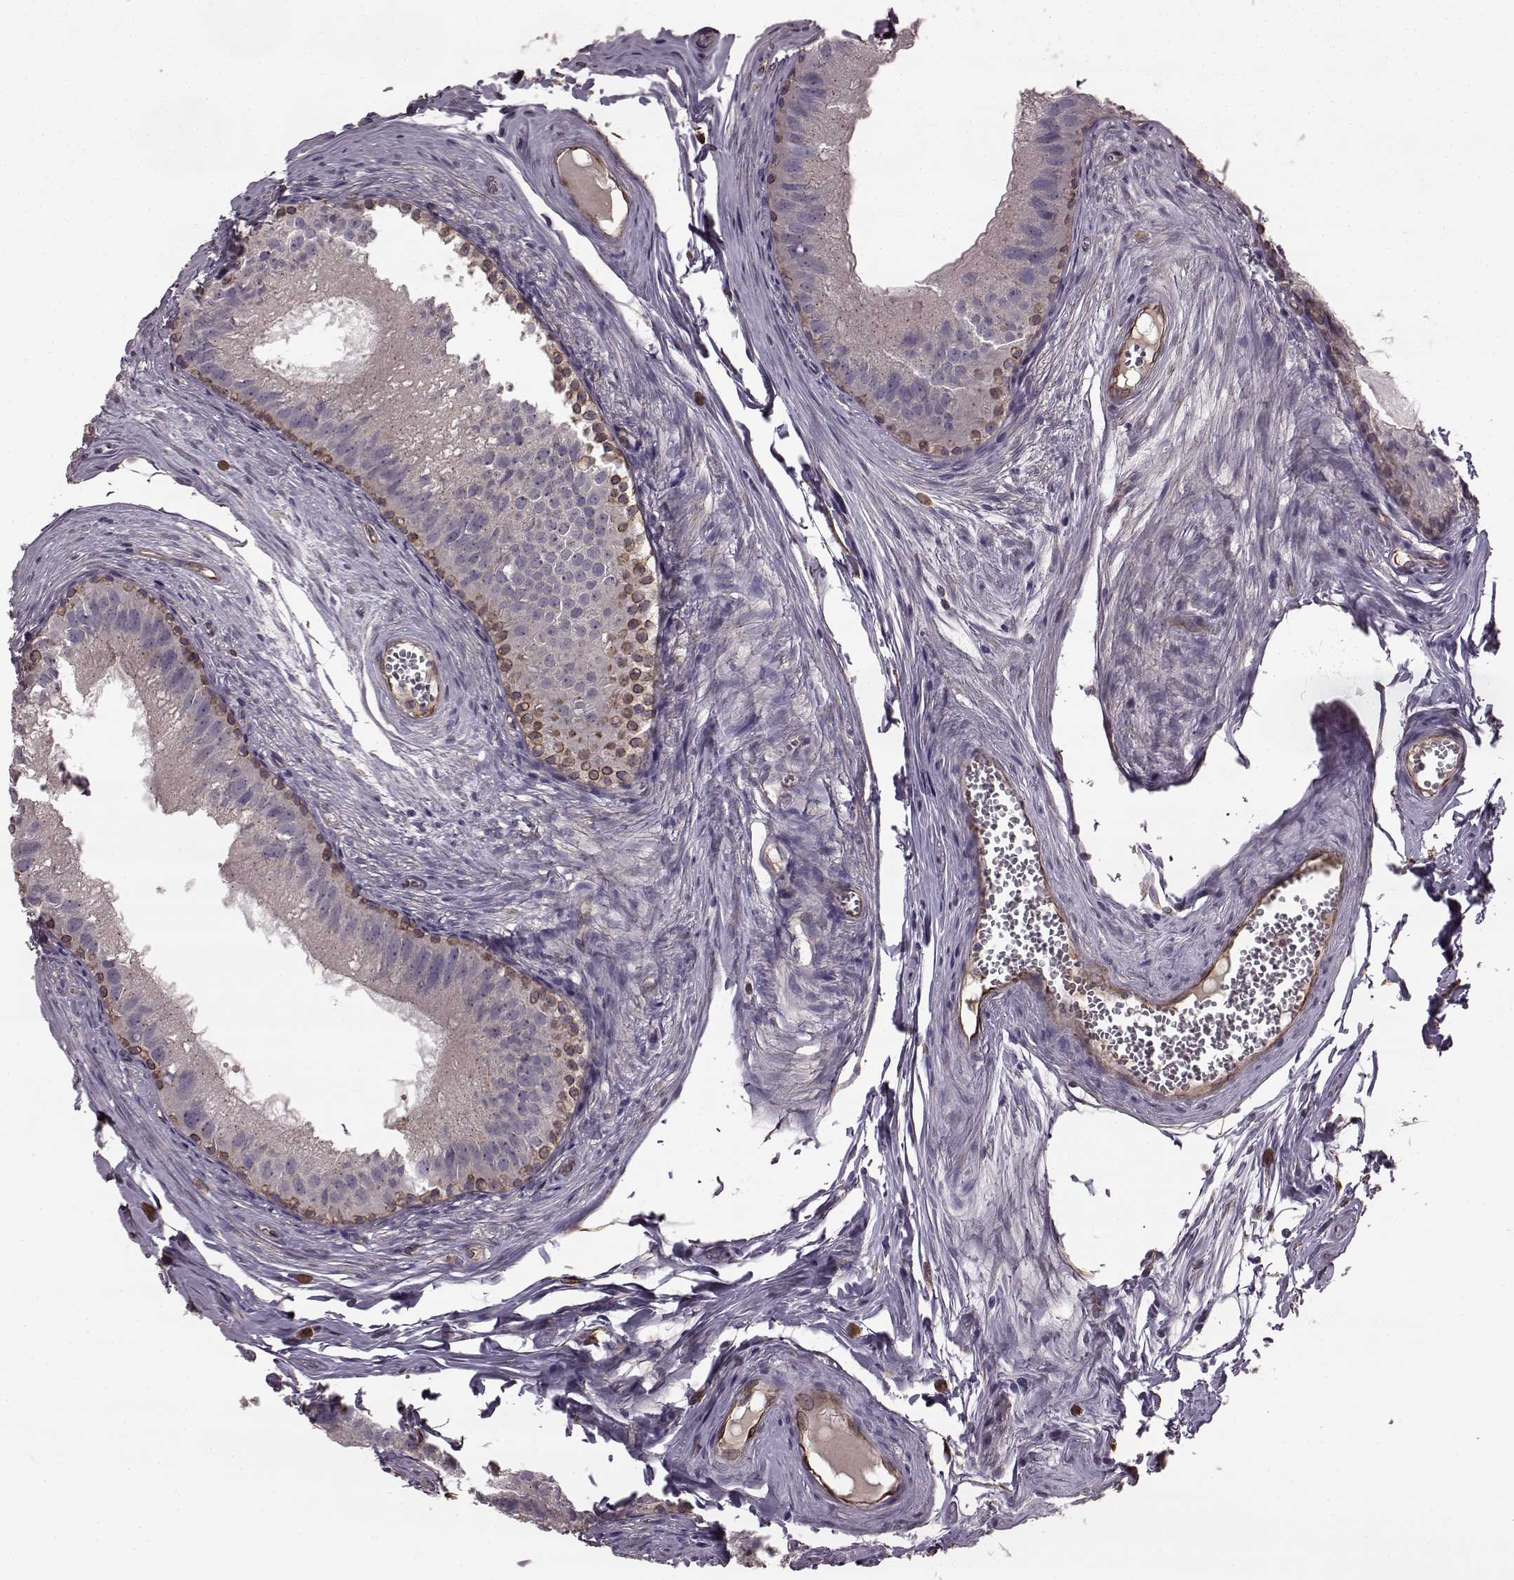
{"staining": {"intensity": "moderate", "quantity": "<25%", "location": "cytoplasmic/membranous,nuclear"}, "tissue": "epididymis", "cell_type": "Glandular cells", "image_type": "normal", "snomed": [{"axis": "morphology", "description": "Normal tissue, NOS"}, {"axis": "topography", "description": "Epididymis"}], "caption": "Immunohistochemical staining of benign human epididymis shows moderate cytoplasmic/membranous,nuclear protein staining in approximately <25% of glandular cells. The staining was performed using DAB (3,3'-diaminobenzidine), with brown indicating positive protein expression. Nuclei are stained blue with hematoxylin.", "gene": "NTF3", "patient": {"sex": "male", "age": 45}}